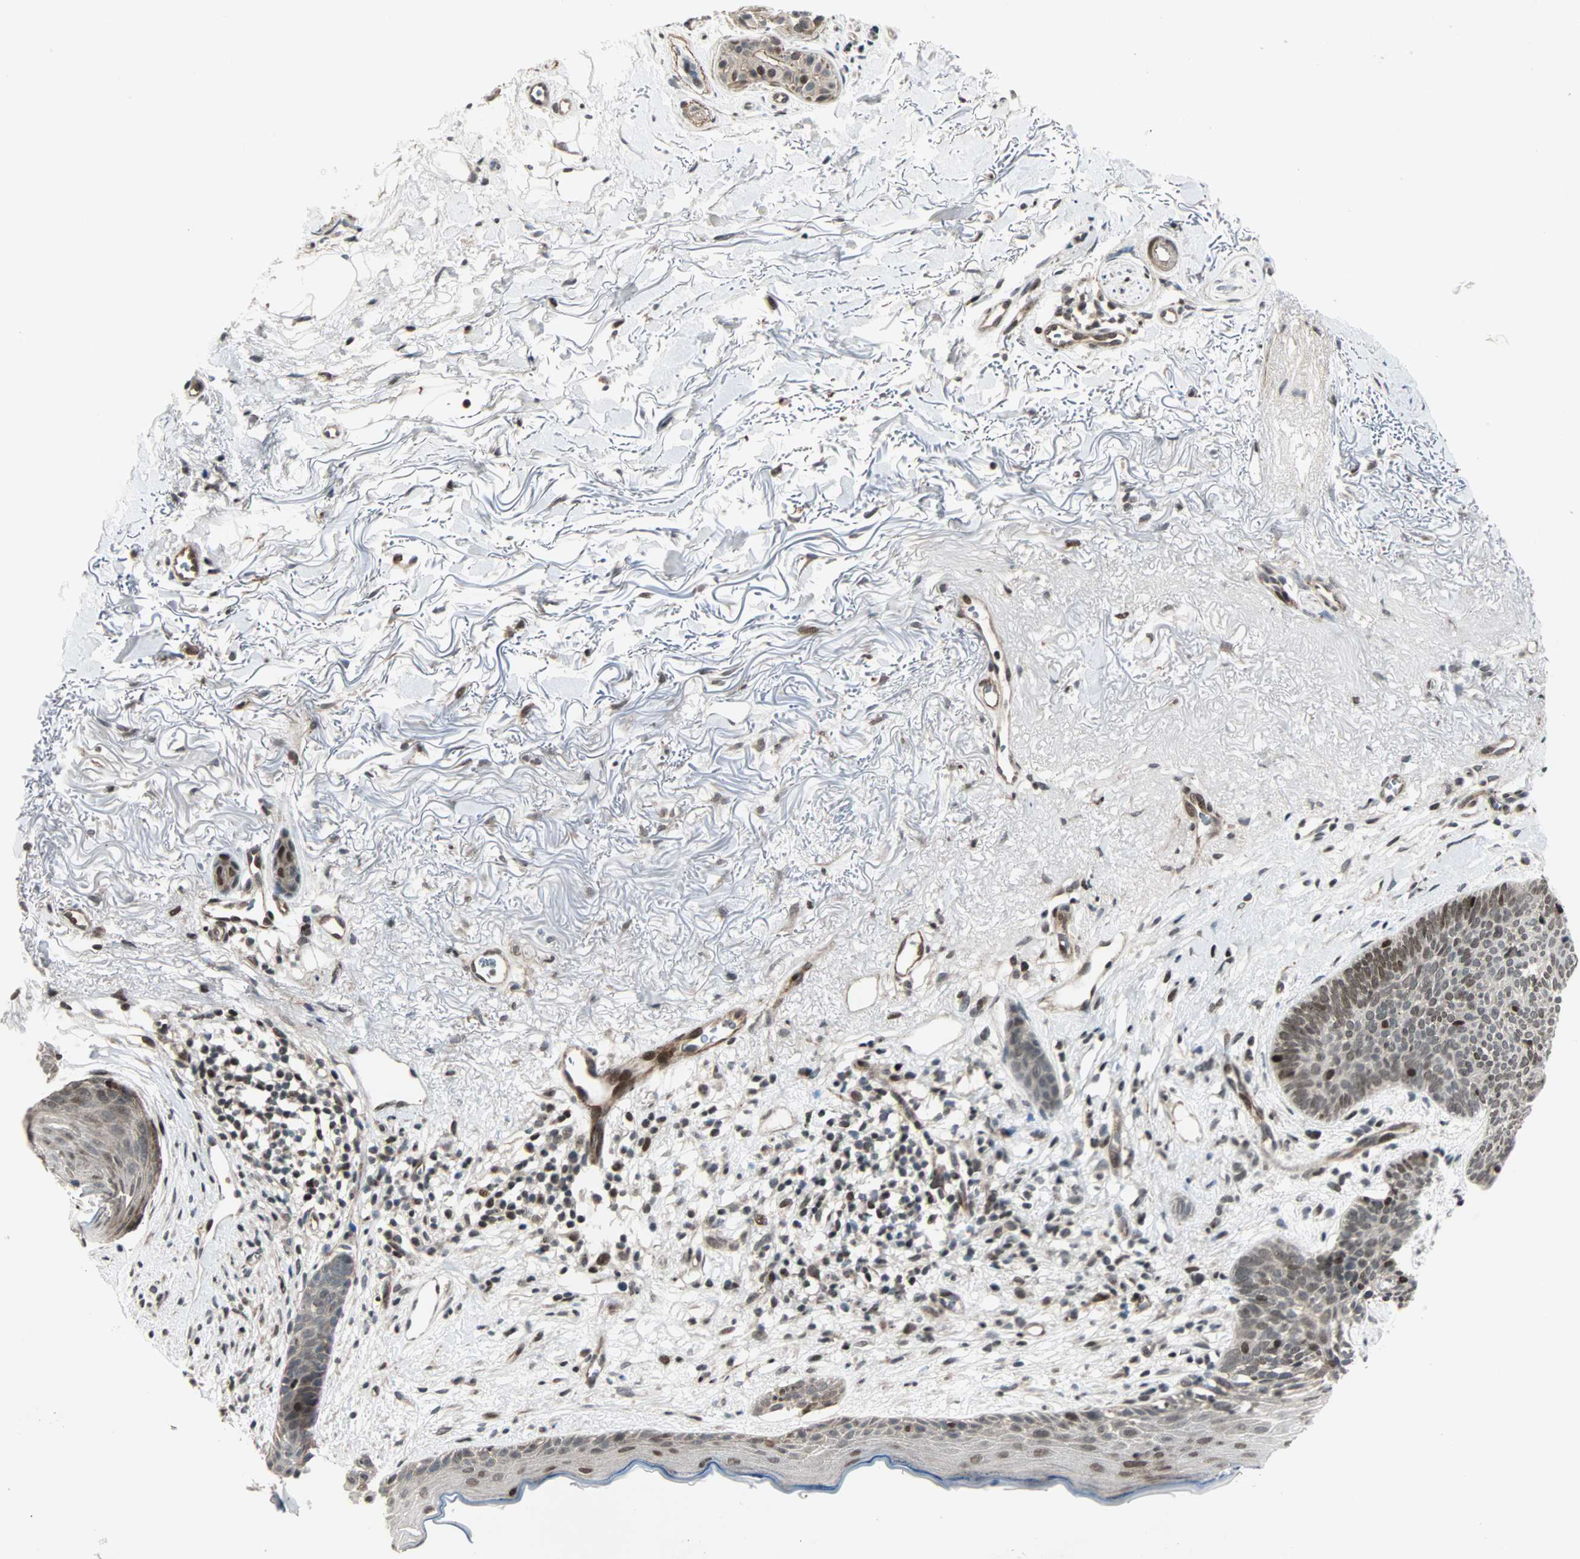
{"staining": {"intensity": "moderate", "quantity": ">75%", "location": "nuclear"}, "tissue": "skin cancer", "cell_type": "Tumor cells", "image_type": "cancer", "snomed": [{"axis": "morphology", "description": "Normal tissue, NOS"}, {"axis": "morphology", "description": "Basal cell carcinoma"}, {"axis": "topography", "description": "Skin"}], "caption": "Immunohistochemical staining of human skin cancer reveals moderate nuclear protein expression in about >75% of tumor cells.", "gene": "CBX4", "patient": {"sex": "female", "age": 70}}